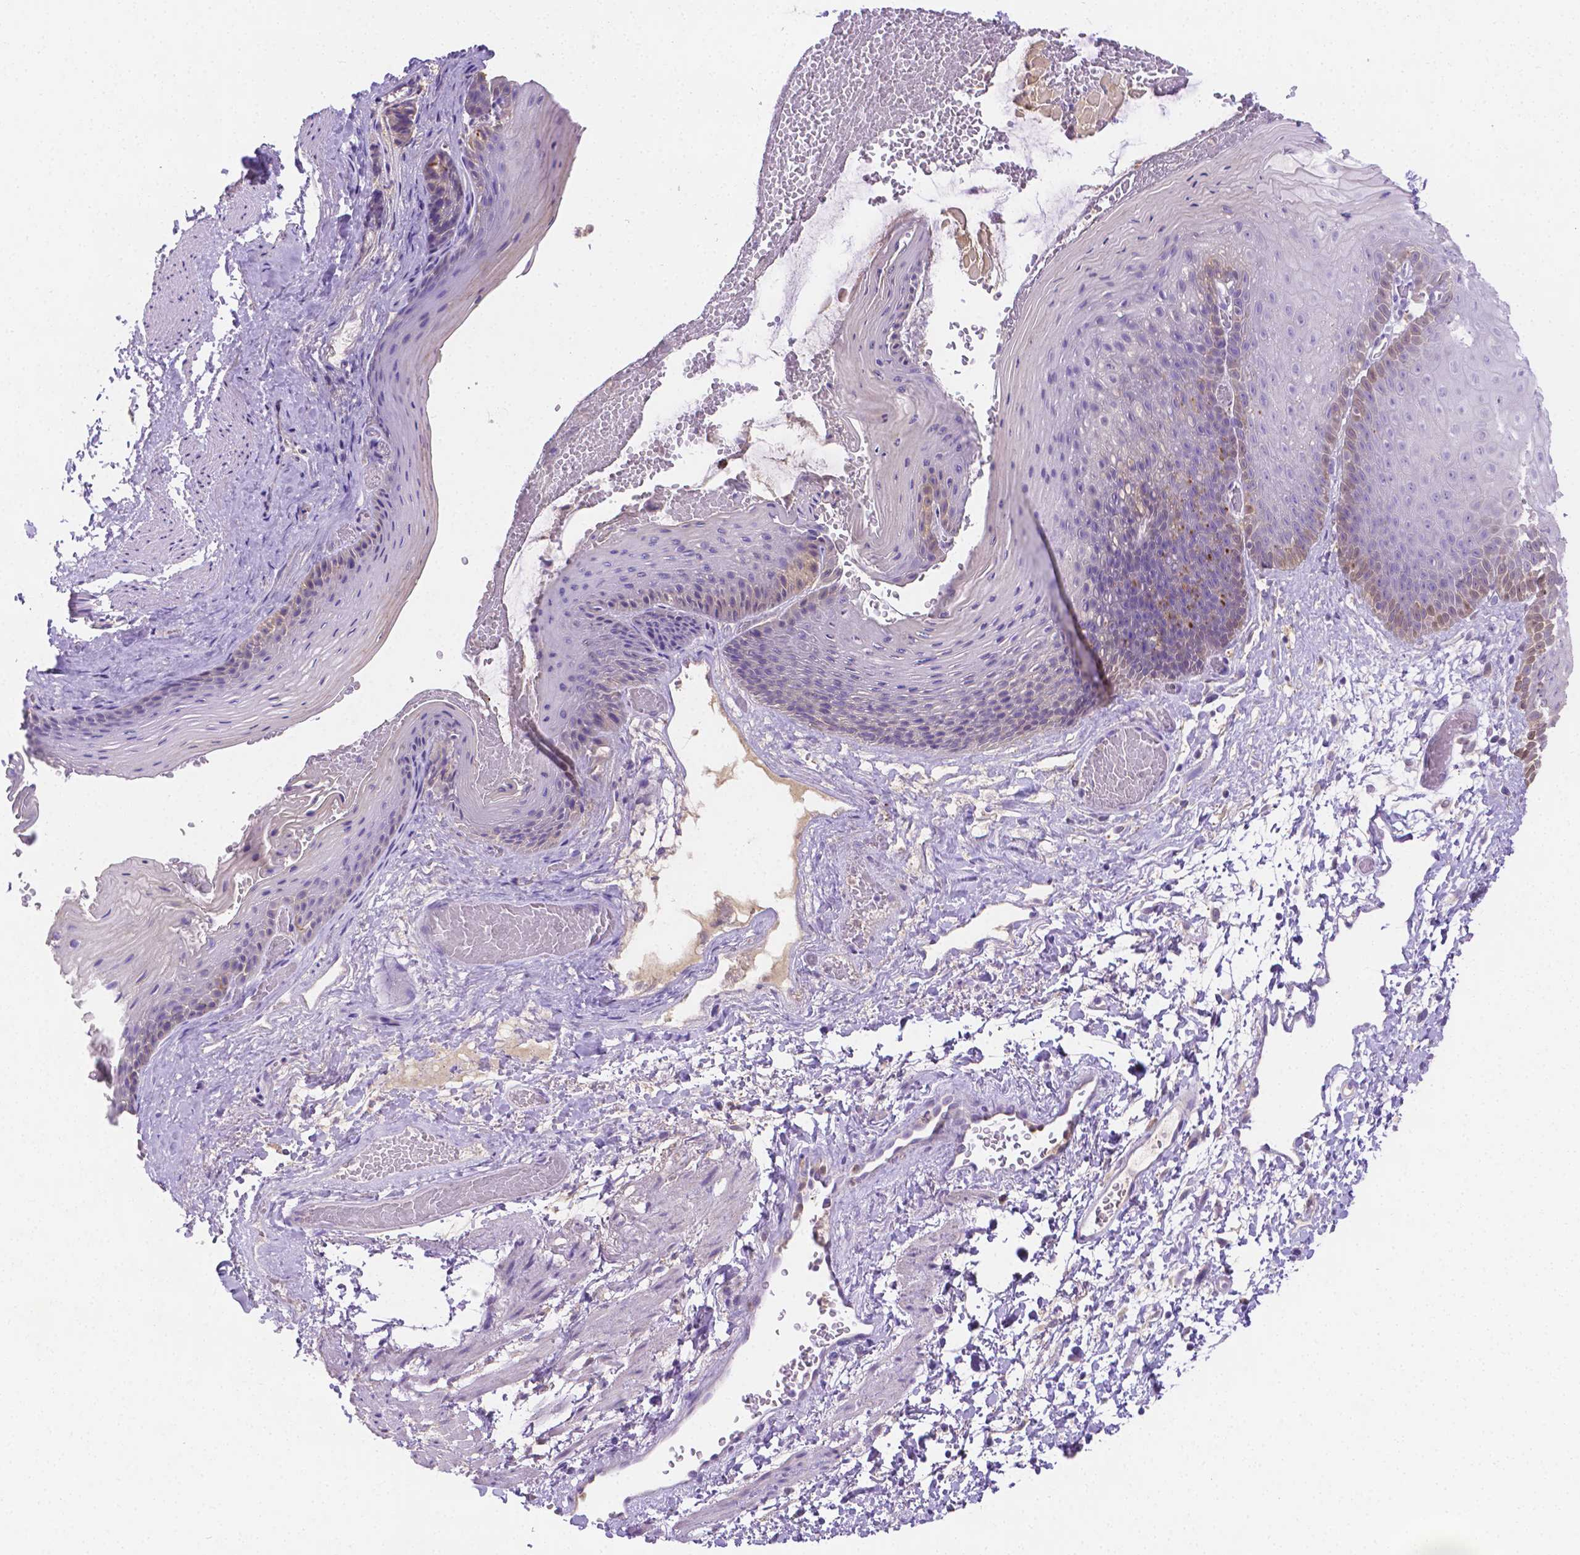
{"staining": {"intensity": "weak", "quantity": "<25%", "location": "cytoplasmic/membranous"}, "tissue": "skin", "cell_type": "Epidermal cells", "image_type": "normal", "snomed": [{"axis": "morphology", "description": "Normal tissue, NOS"}, {"axis": "topography", "description": "Anal"}], "caption": "Skin stained for a protein using IHC shows no expression epidermal cells.", "gene": "NXPH2", "patient": {"sex": "male", "age": 53}}